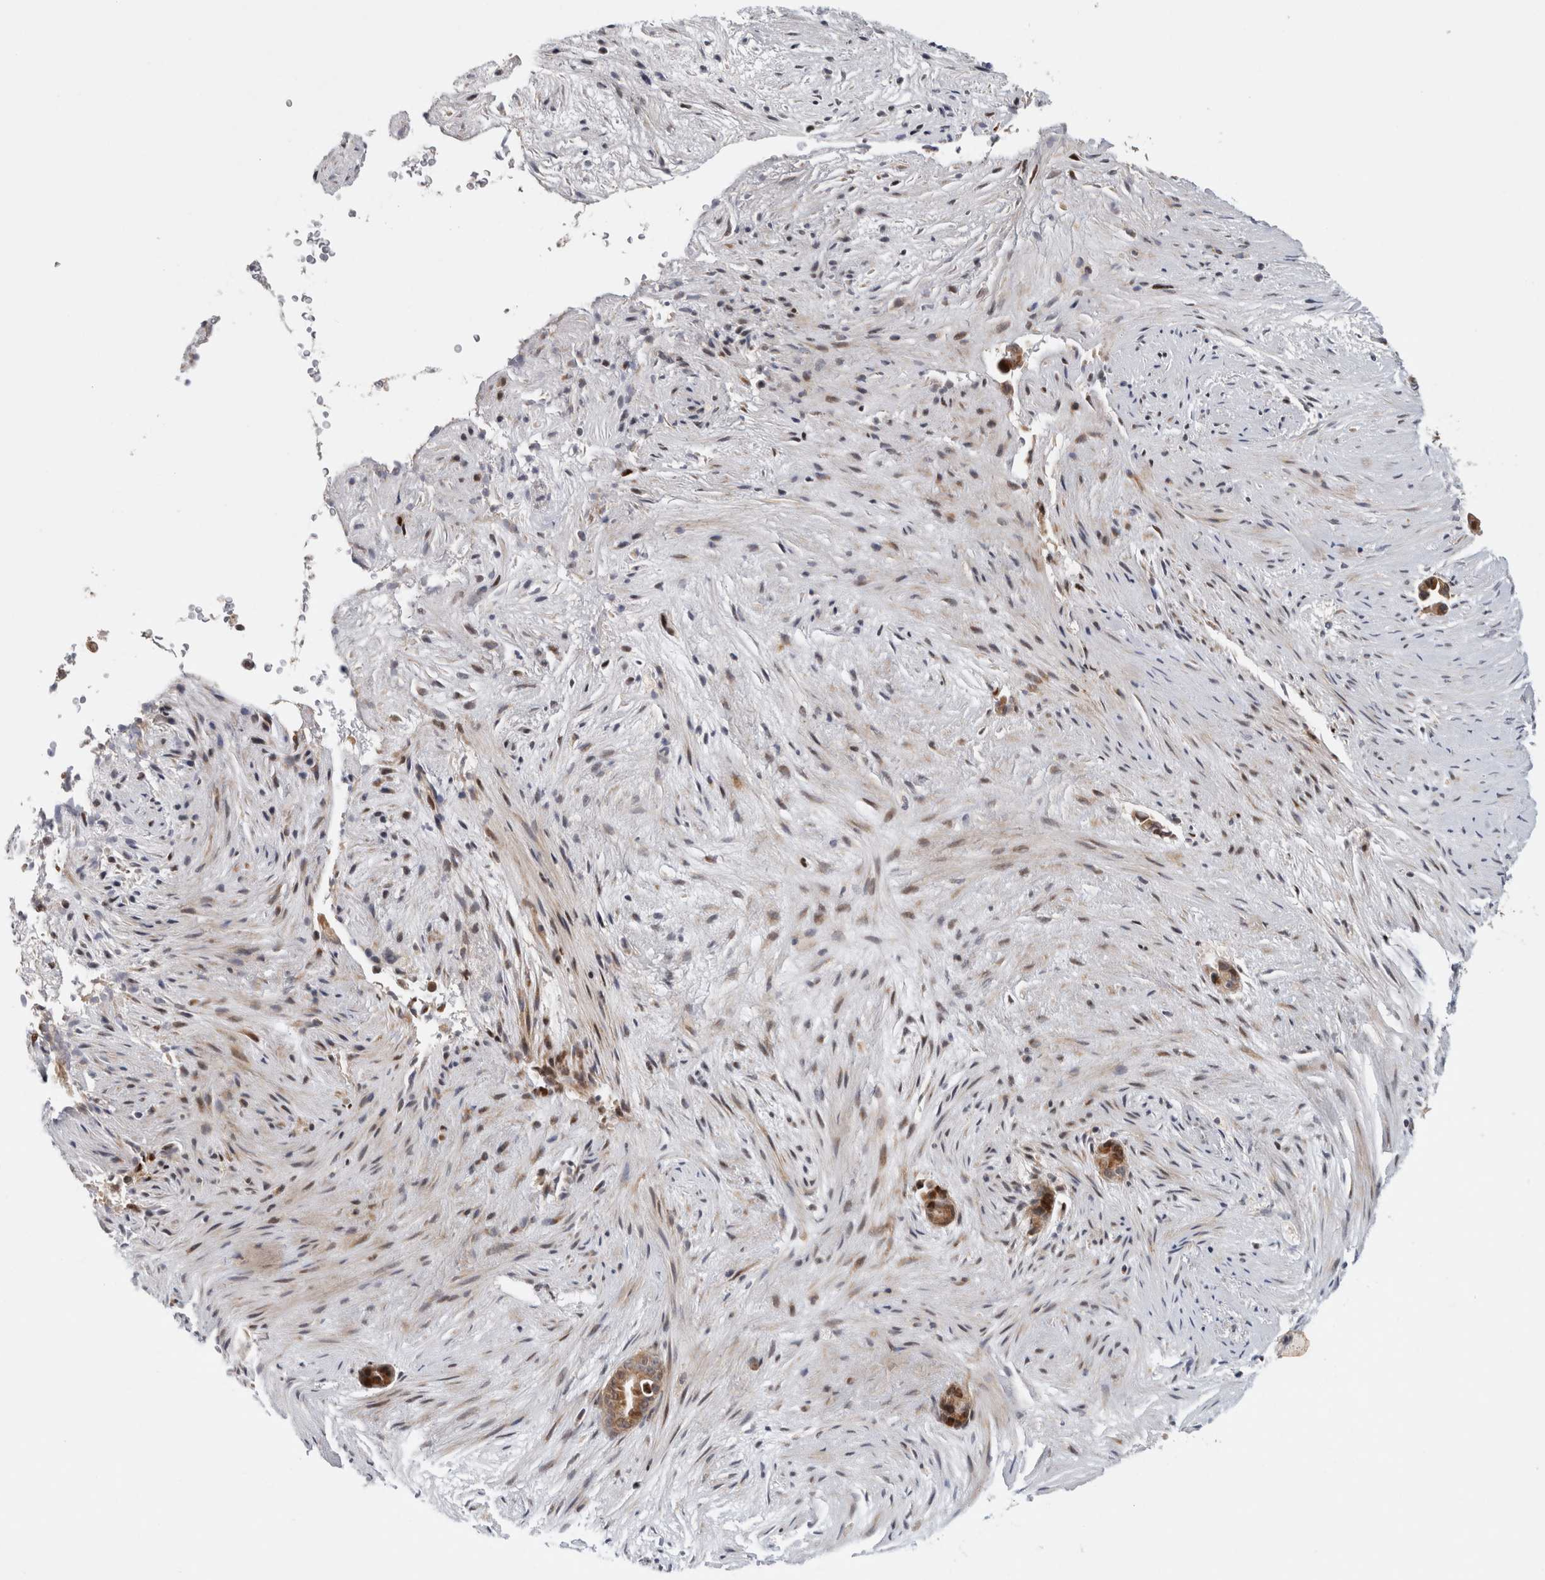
{"staining": {"intensity": "strong", "quantity": "25%-75%", "location": "nuclear"}, "tissue": "liver cancer", "cell_type": "Tumor cells", "image_type": "cancer", "snomed": [{"axis": "morphology", "description": "Cholangiocarcinoma"}, {"axis": "topography", "description": "Liver"}], "caption": "Liver cancer tissue shows strong nuclear expression in approximately 25%-75% of tumor cells, visualized by immunohistochemistry.", "gene": "RBM48", "patient": {"sex": "female", "age": 55}}